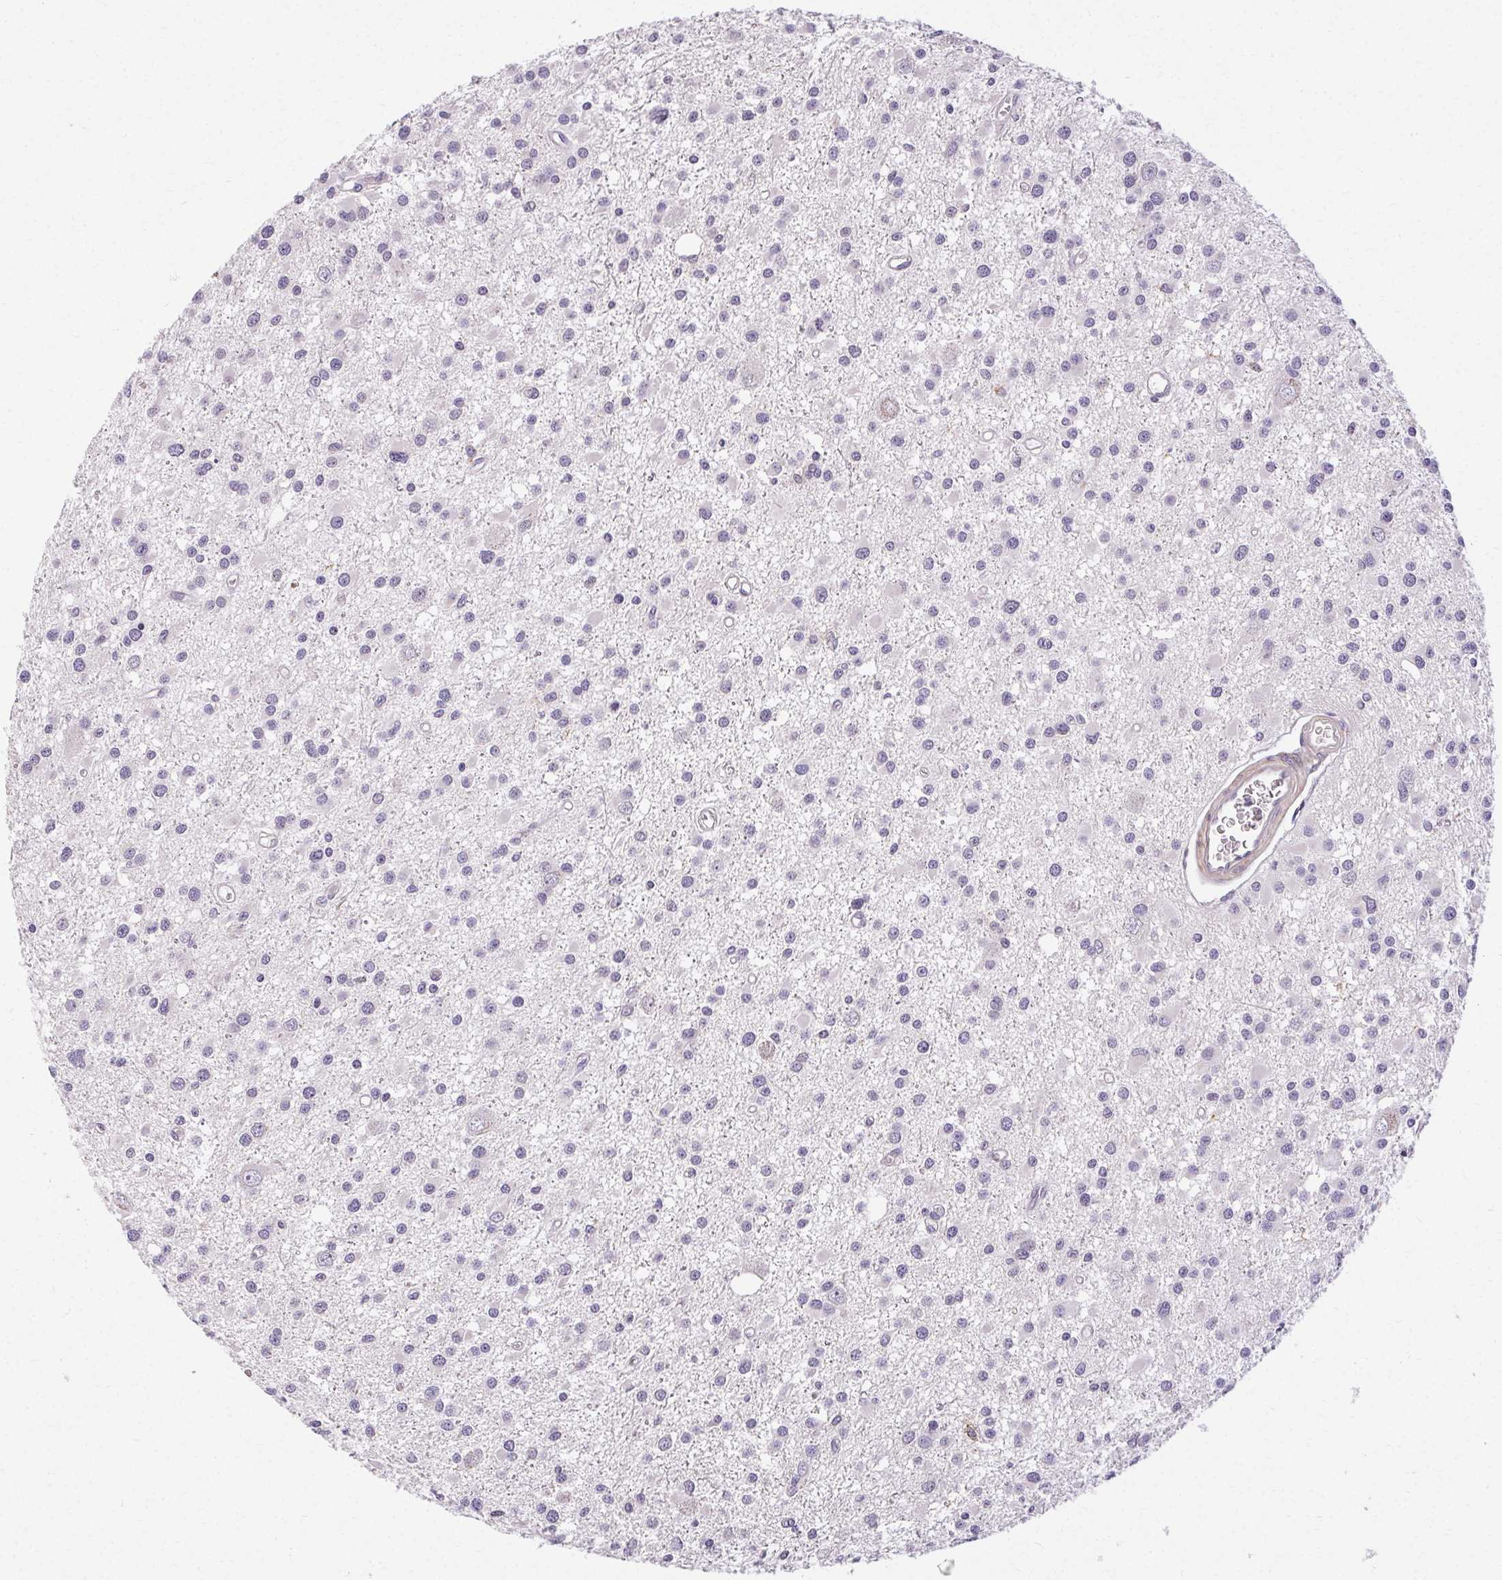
{"staining": {"intensity": "negative", "quantity": "none", "location": "none"}, "tissue": "glioma", "cell_type": "Tumor cells", "image_type": "cancer", "snomed": [{"axis": "morphology", "description": "Glioma, malignant, High grade"}, {"axis": "topography", "description": "Brain"}], "caption": "A micrograph of glioma stained for a protein exhibits no brown staining in tumor cells.", "gene": "TMEM52B", "patient": {"sex": "male", "age": 54}}